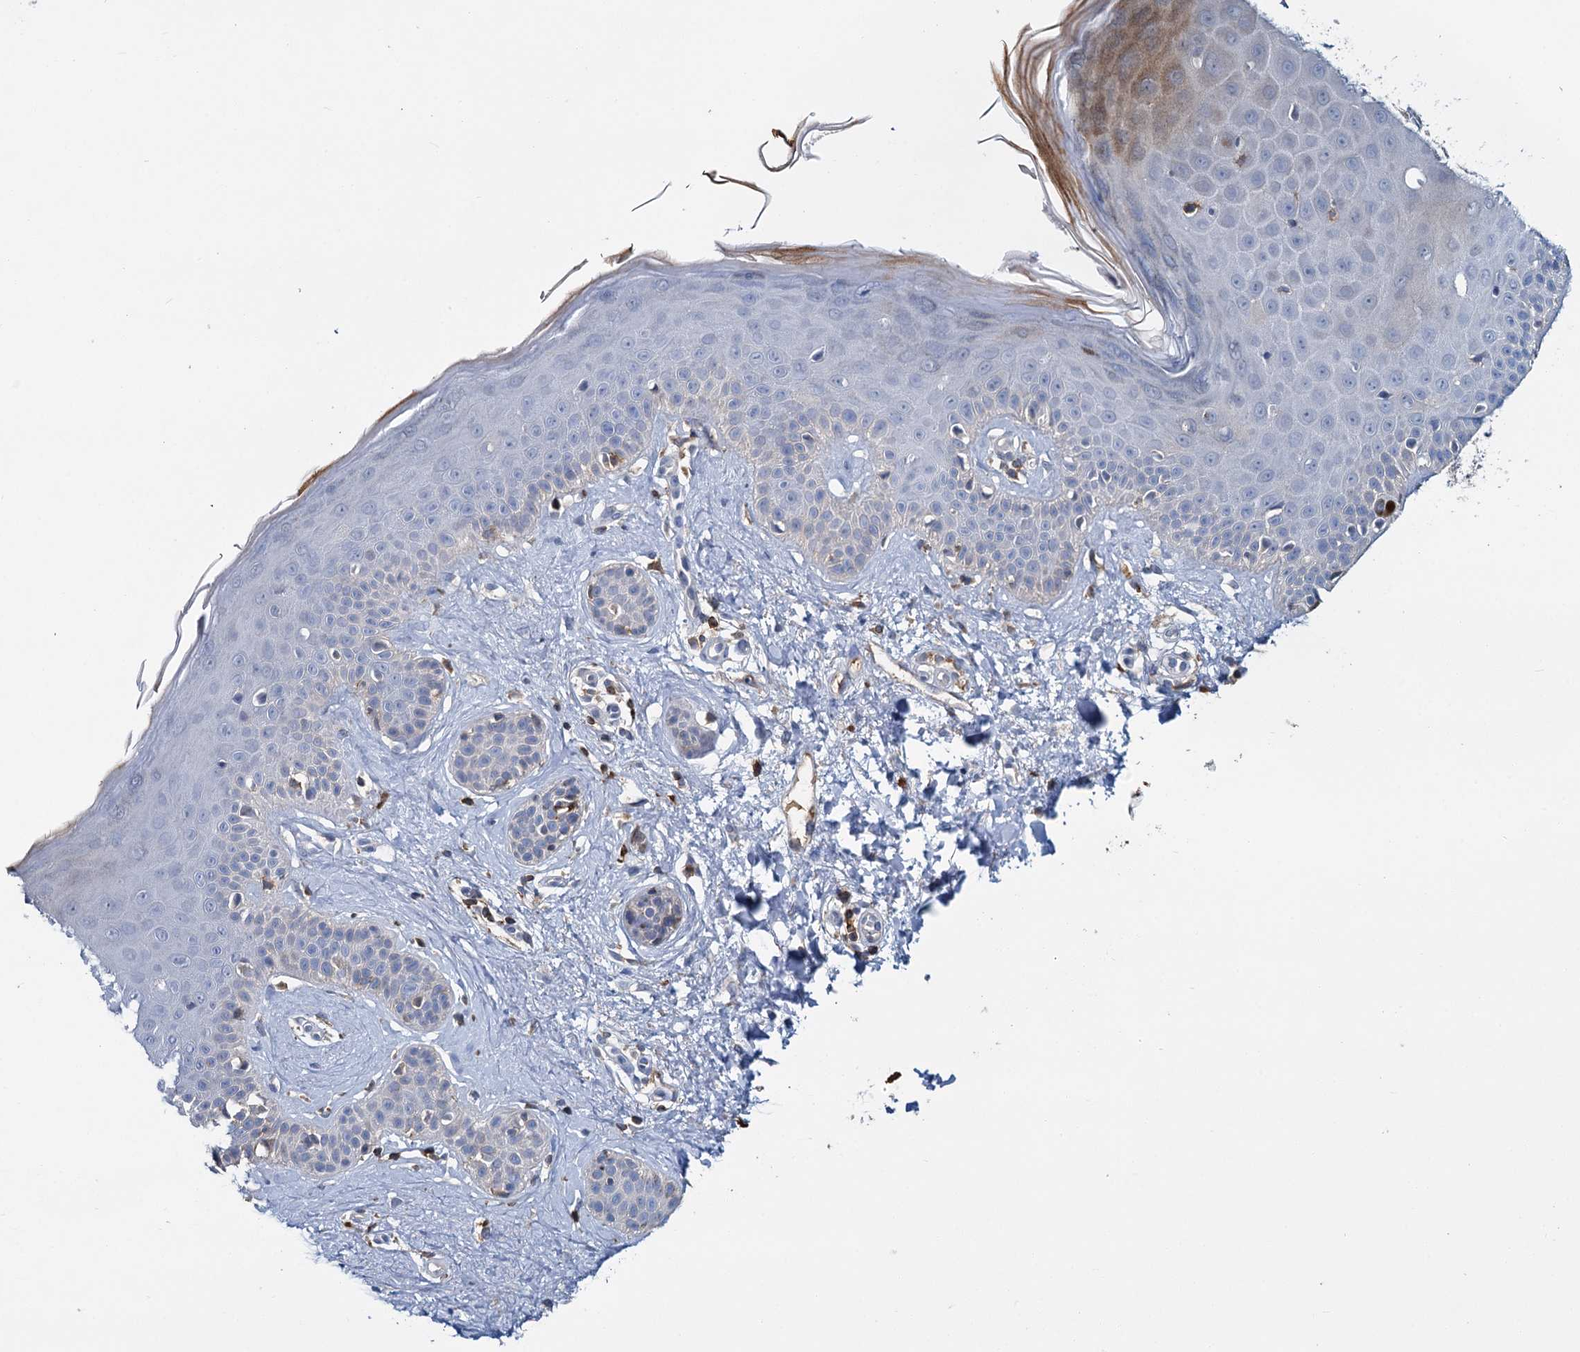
{"staining": {"intensity": "negative", "quantity": "none", "location": "none"}, "tissue": "skin", "cell_type": "Fibroblasts", "image_type": "normal", "snomed": [{"axis": "morphology", "description": "Normal tissue, NOS"}, {"axis": "topography", "description": "Skin"}], "caption": "Immunohistochemical staining of unremarkable human skin displays no significant positivity in fibroblasts. (Stains: DAB (3,3'-diaminobenzidine) immunohistochemistry (IHC) with hematoxylin counter stain, Microscopy: brightfield microscopy at high magnification).", "gene": "FGFR2", "patient": {"sex": "female", "age": 58}}